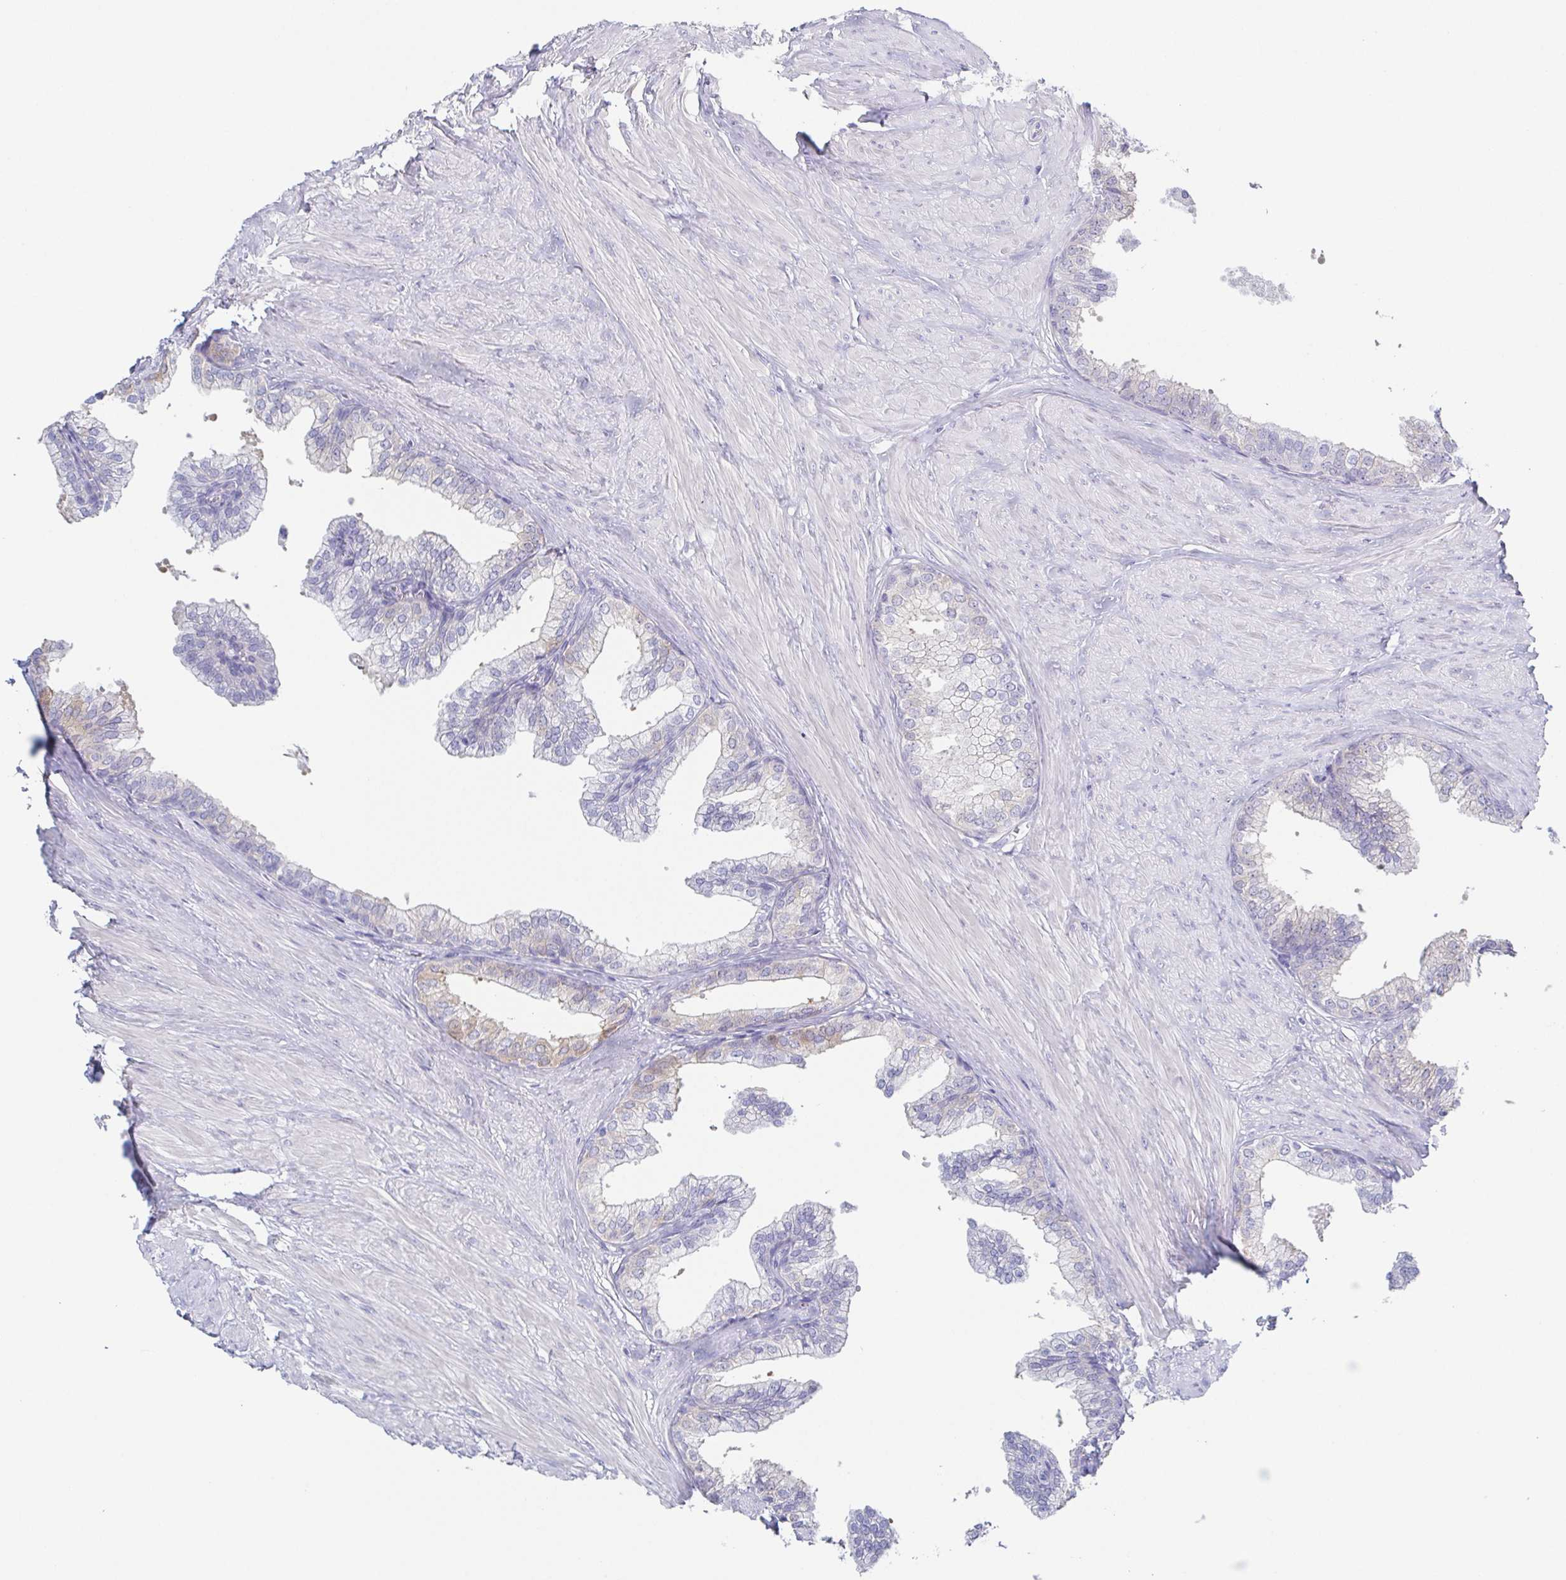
{"staining": {"intensity": "weak", "quantity": "<25%", "location": "cytoplasmic/membranous"}, "tissue": "prostate", "cell_type": "Glandular cells", "image_type": "normal", "snomed": [{"axis": "morphology", "description": "Normal tissue, NOS"}, {"axis": "topography", "description": "Prostate"}, {"axis": "topography", "description": "Peripheral nerve tissue"}], "caption": "Prostate was stained to show a protein in brown. There is no significant positivity in glandular cells. (DAB immunohistochemistry (IHC), high magnification).", "gene": "HTR2A", "patient": {"sex": "male", "age": 55}}